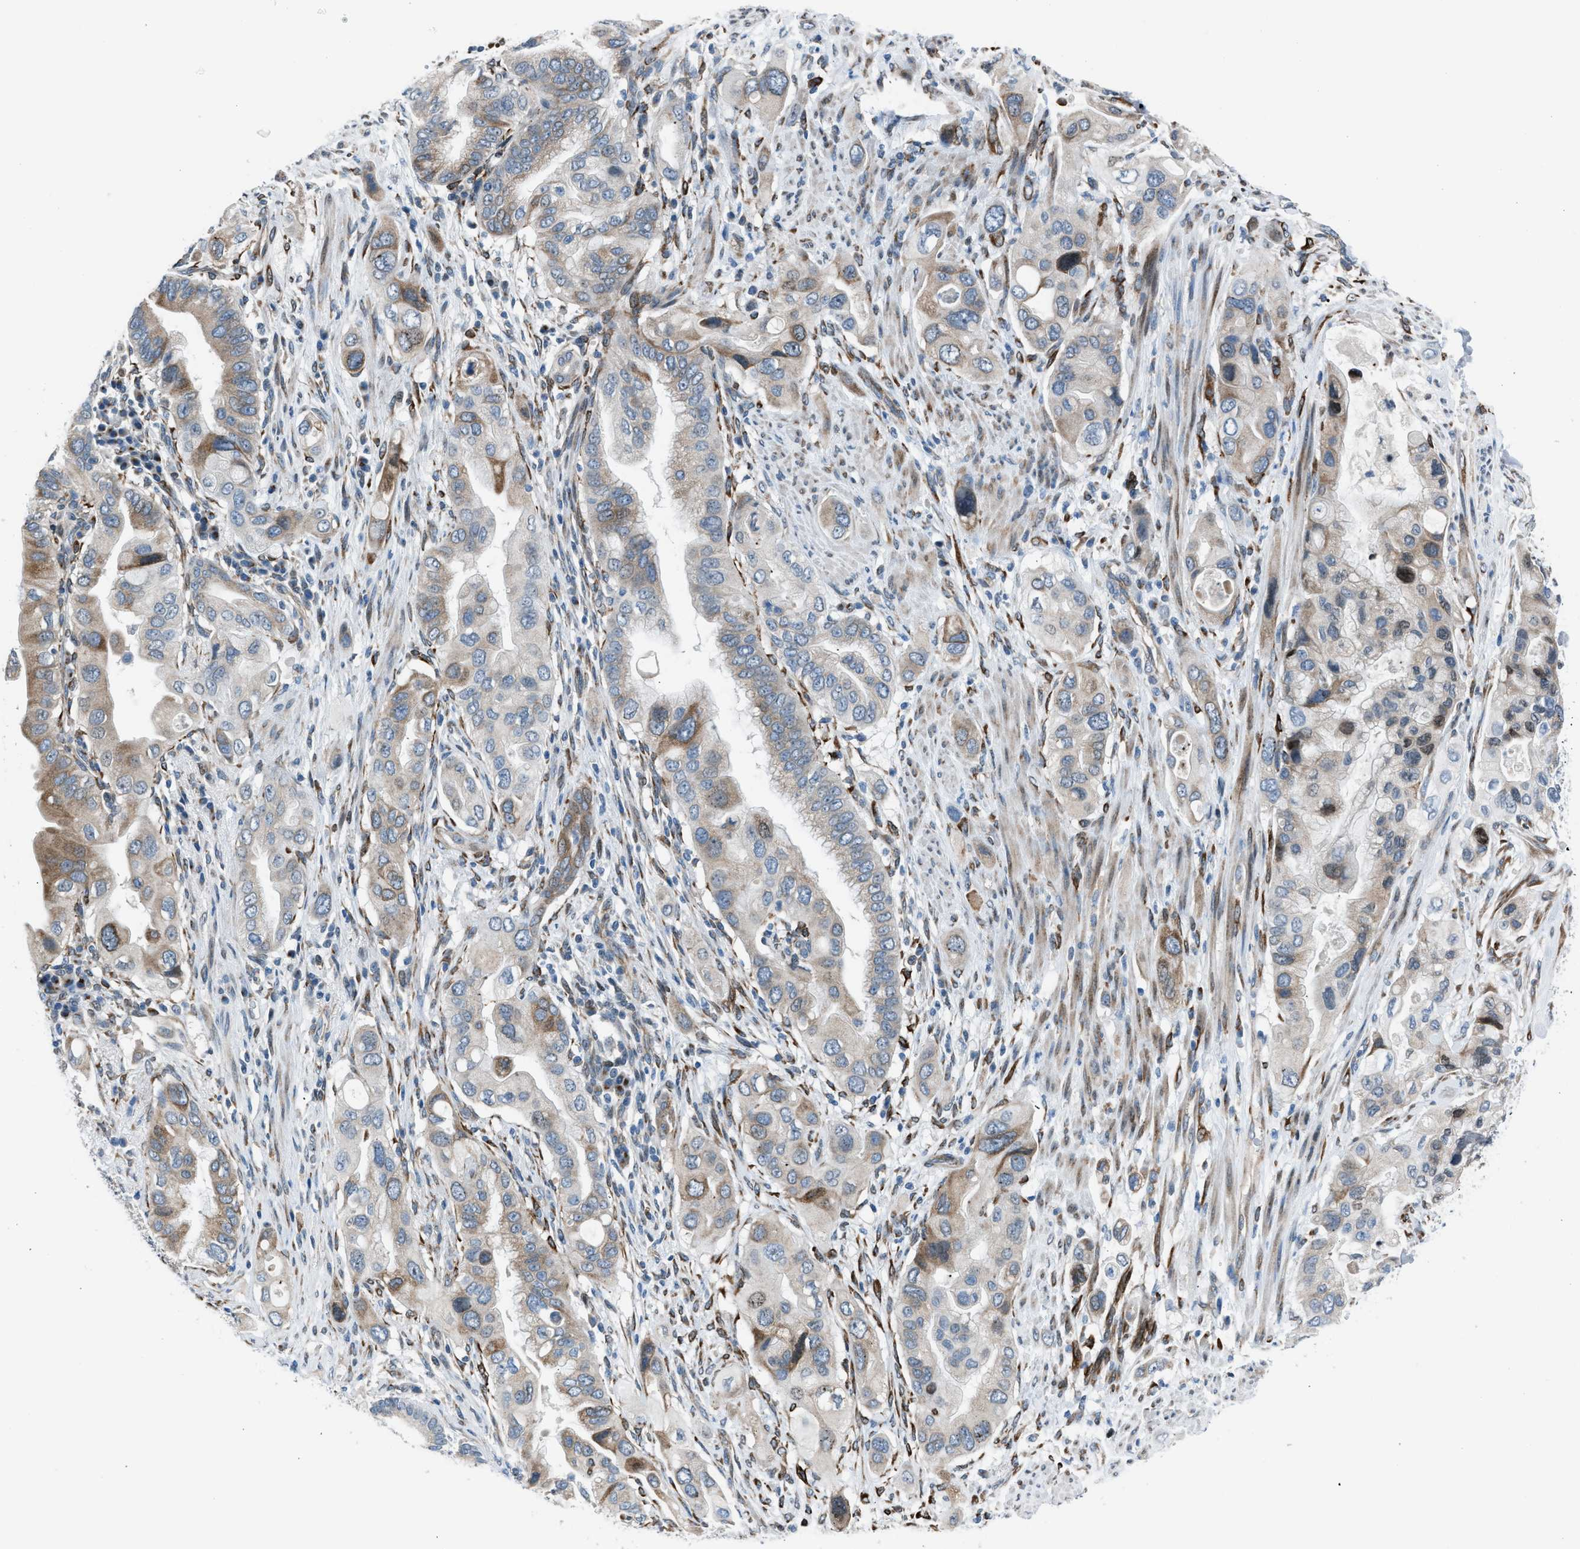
{"staining": {"intensity": "moderate", "quantity": "25%-75%", "location": "cytoplasmic/membranous"}, "tissue": "pancreatic cancer", "cell_type": "Tumor cells", "image_type": "cancer", "snomed": [{"axis": "morphology", "description": "Adenocarcinoma, NOS"}, {"axis": "topography", "description": "Pancreas"}], "caption": "Pancreatic cancer stained for a protein shows moderate cytoplasmic/membranous positivity in tumor cells. (DAB (3,3'-diaminobenzidine) IHC with brightfield microscopy, high magnification).", "gene": "RNF41", "patient": {"sex": "female", "age": 56}}